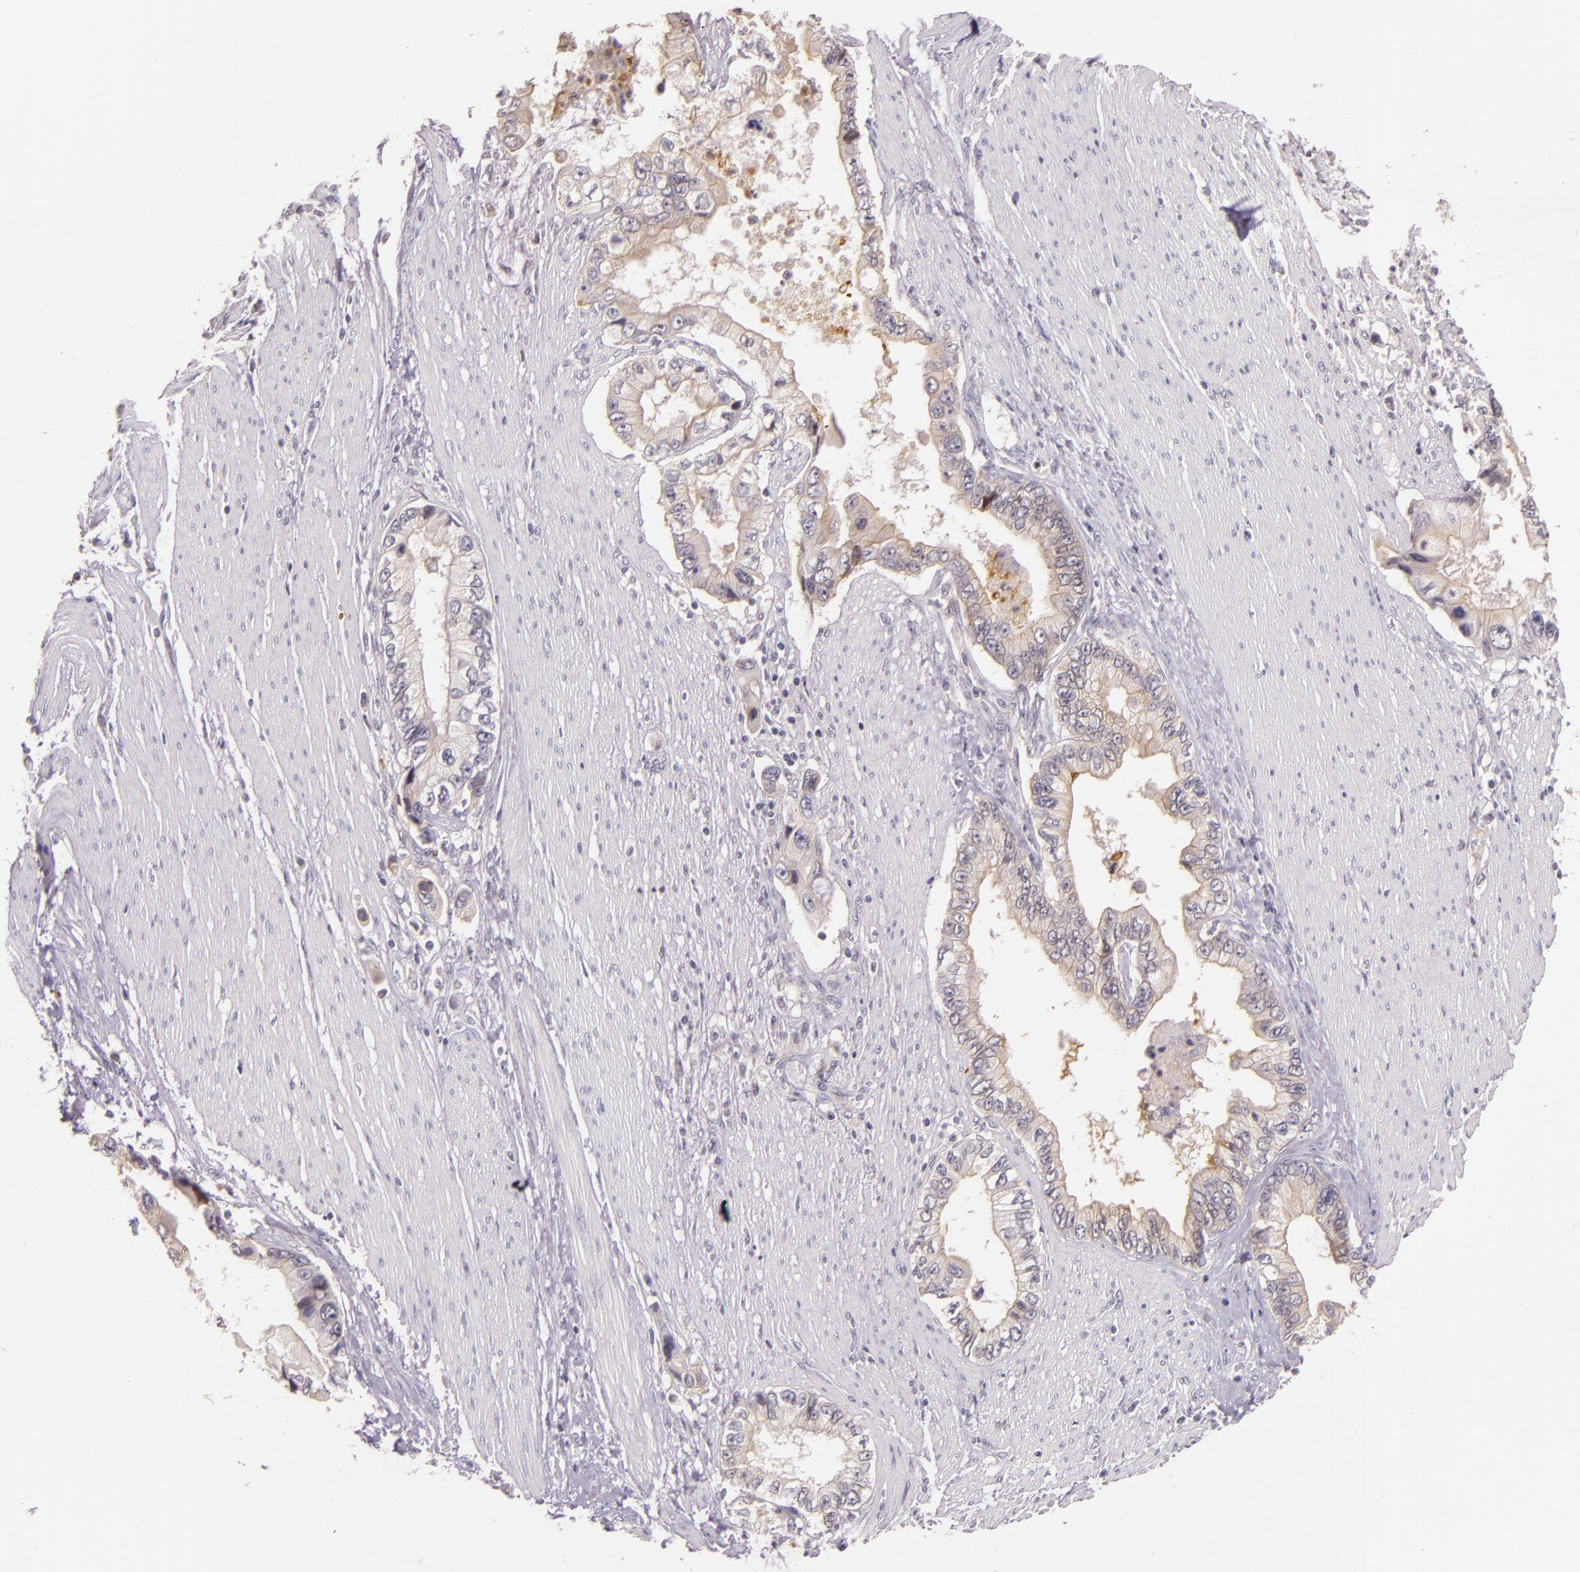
{"staining": {"intensity": "weak", "quantity": "25%-75%", "location": "cytoplasmic/membranous"}, "tissue": "pancreatic cancer", "cell_type": "Tumor cells", "image_type": "cancer", "snomed": [{"axis": "morphology", "description": "Adenocarcinoma, NOS"}, {"axis": "topography", "description": "Pancreas"}, {"axis": "topography", "description": "Stomach, upper"}], "caption": "A brown stain labels weak cytoplasmic/membranous positivity of a protein in human pancreatic adenocarcinoma tumor cells.", "gene": "ARMH4", "patient": {"sex": "male", "age": 77}}